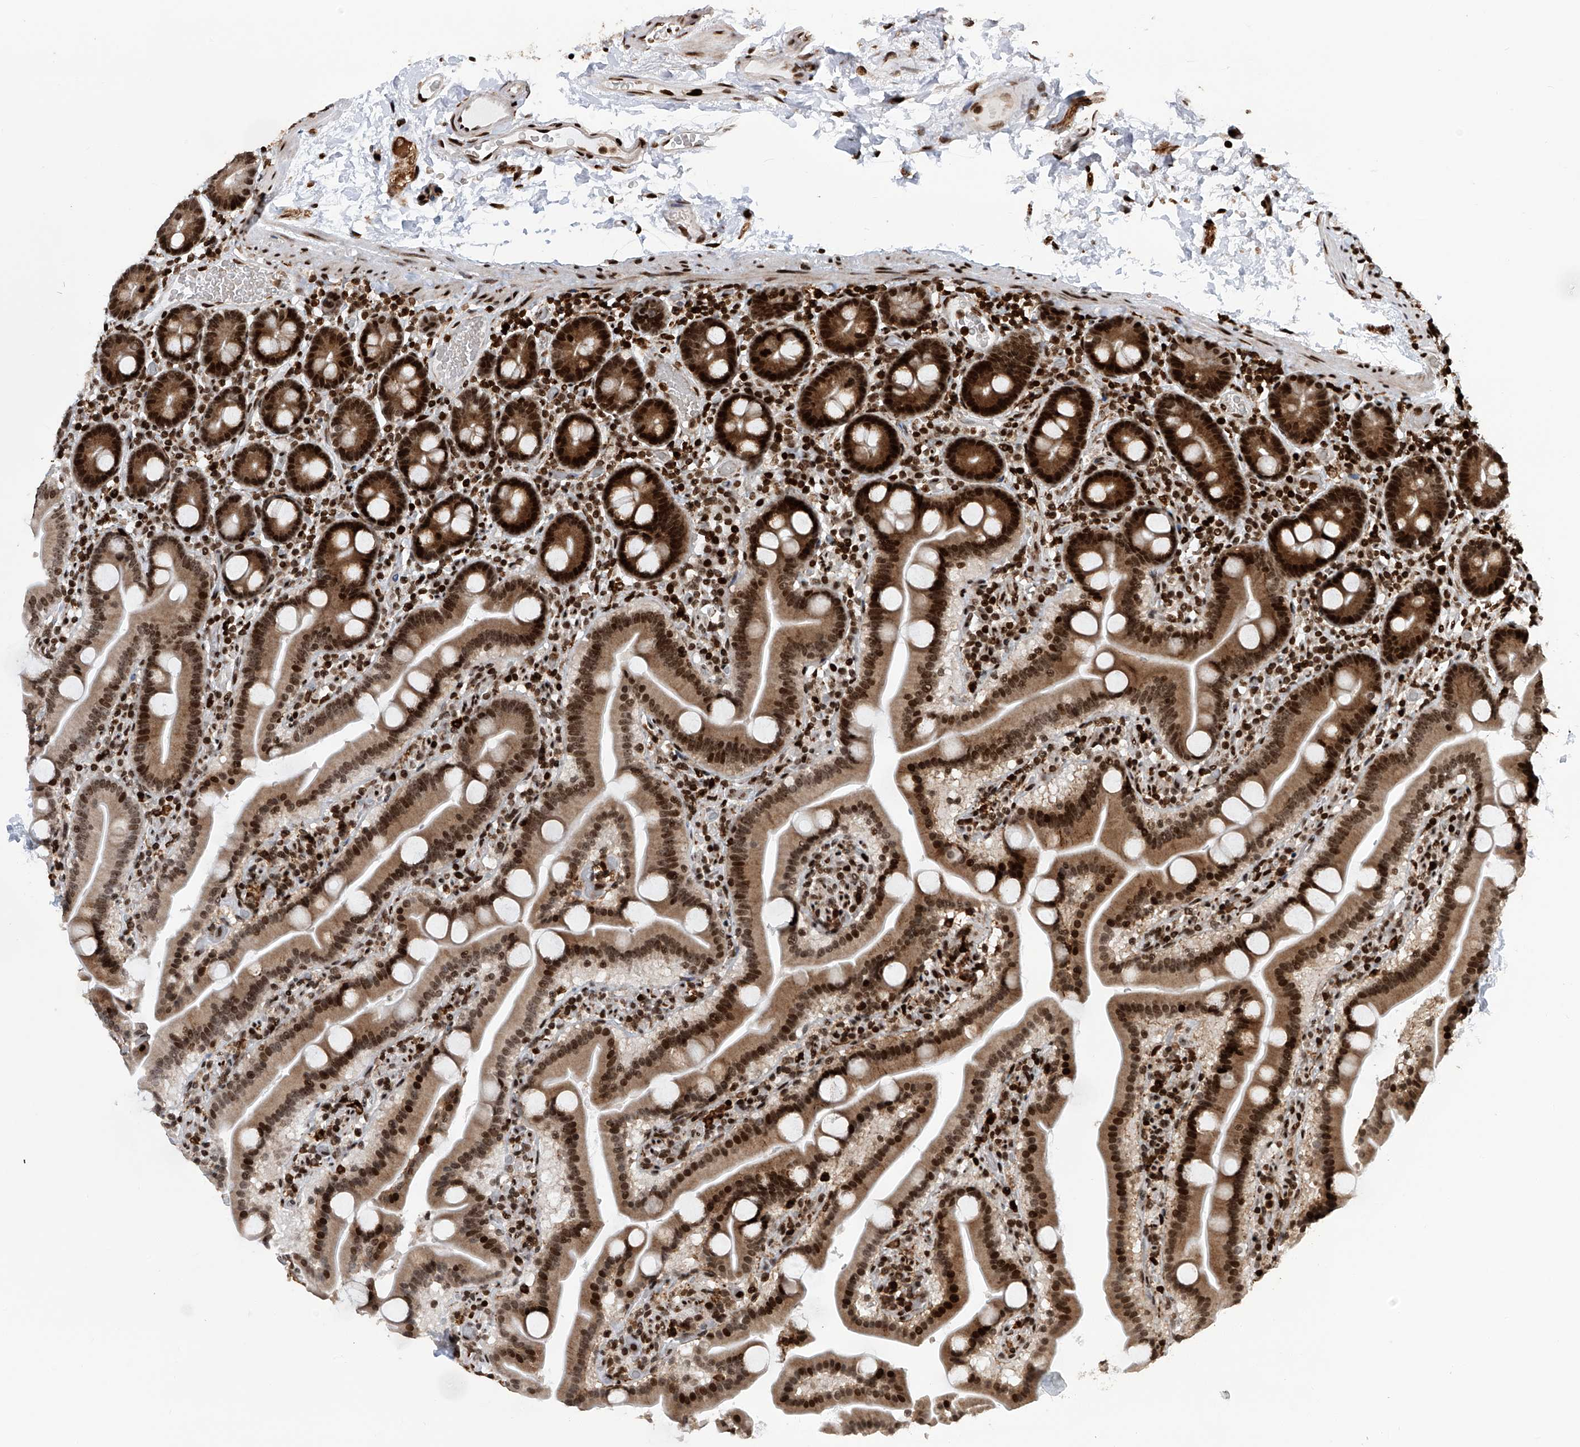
{"staining": {"intensity": "strong", "quantity": "25%-75%", "location": "cytoplasmic/membranous,nuclear"}, "tissue": "duodenum", "cell_type": "Glandular cells", "image_type": "normal", "snomed": [{"axis": "morphology", "description": "Normal tissue, NOS"}, {"axis": "topography", "description": "Duodenum"}], "caption": "Immunohistochemical staining of unremarkable human duodenum displays 25%-75% levels of strong cytoplasmic/membranous,nuclear protein staining in approximately 25%-75% of glandular cells. (DAB IHC with brightfield microscopy, high magnification).", "gene": "PAK1IP1", "patient": {"sex": "male", "age": 55}}